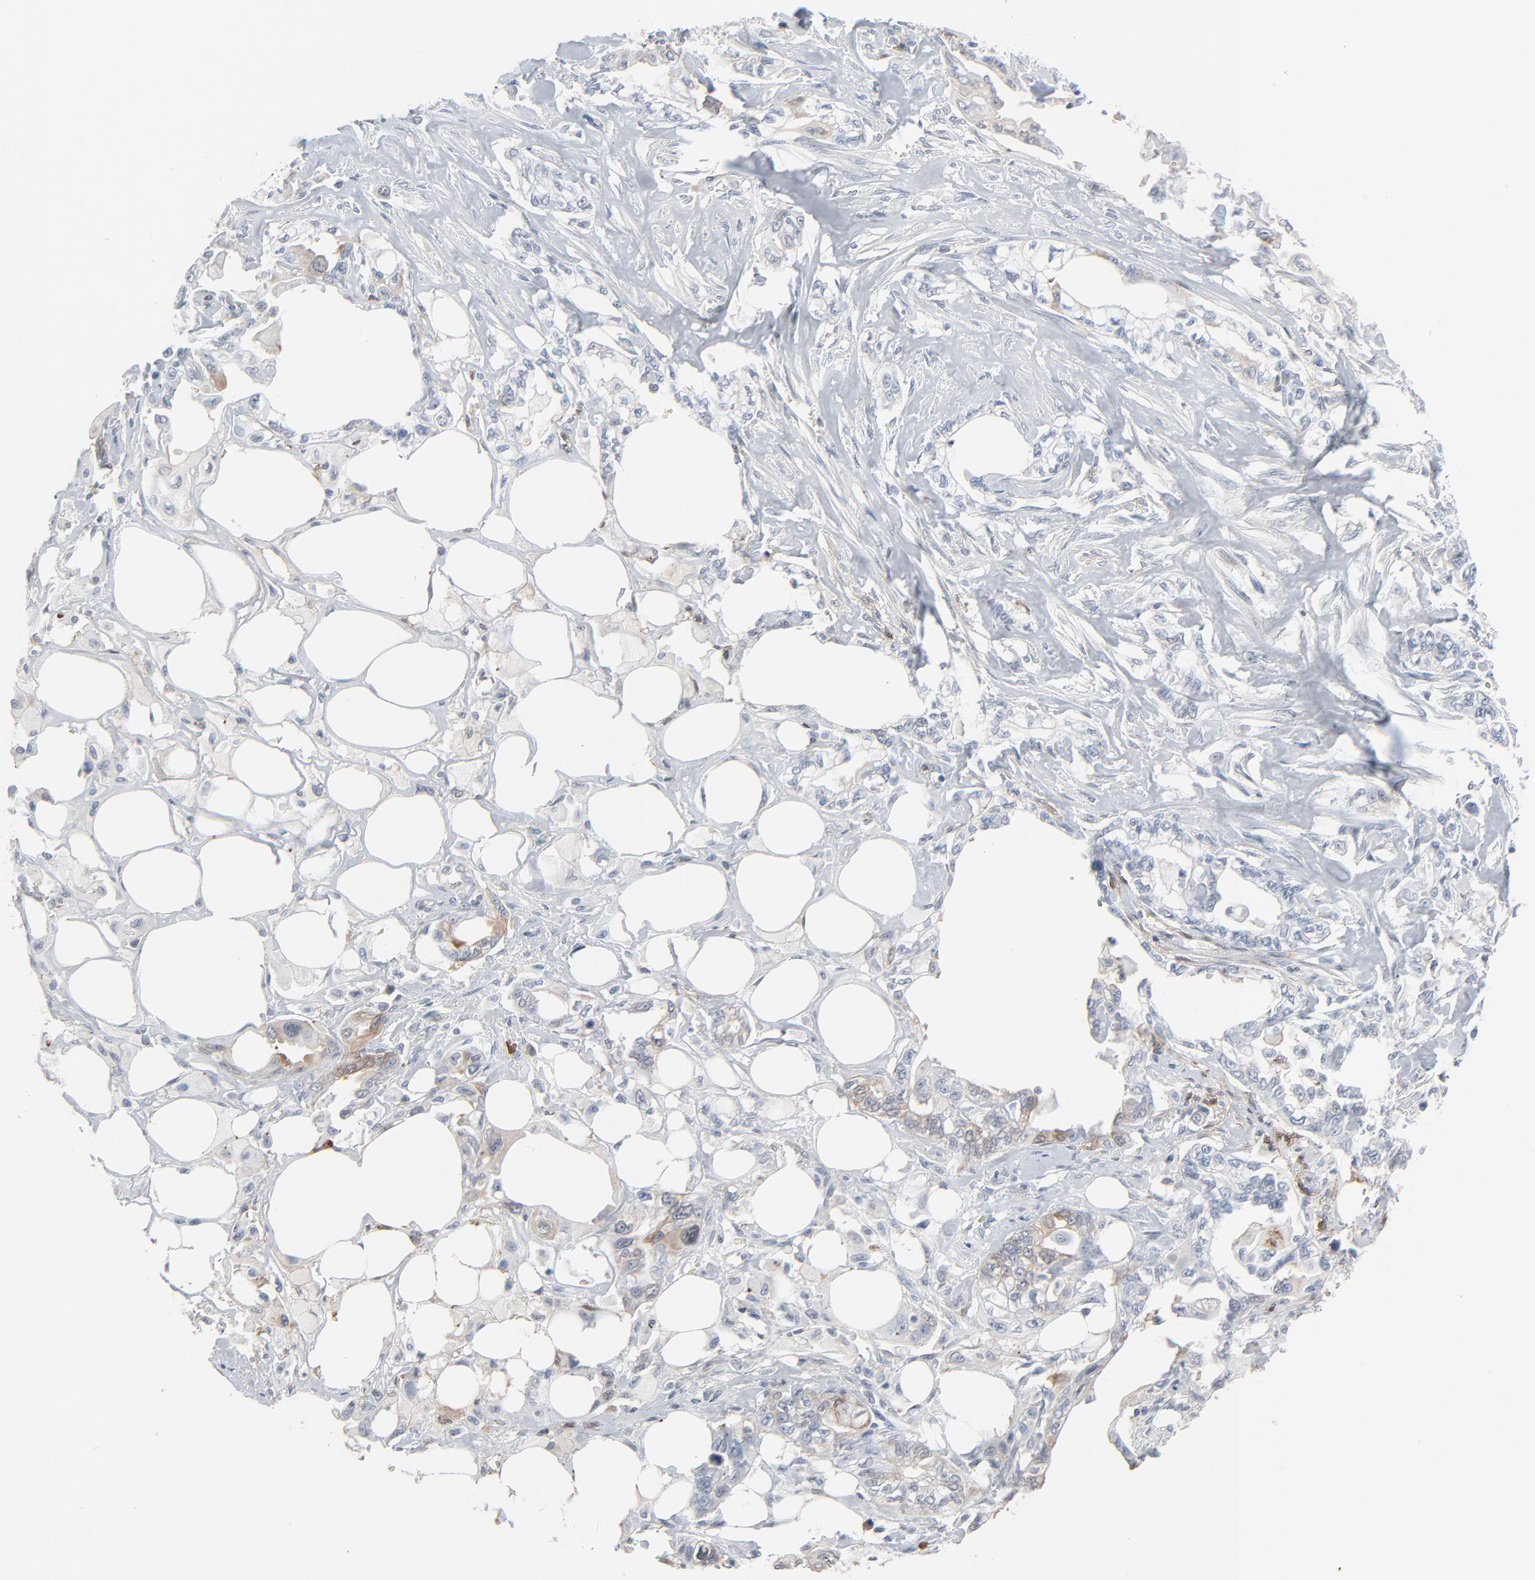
{"staining": {"intensity": "weak", "quantity": "<25%", "location": "cytoplasmic/membranous"}, "tissue": "pancreatic cancer", "cell_type": "Tumor cells", "image_type": "cancer", "snomed": [{"axis": "morphology", "description": "Normal tissue, NOS"}, {"axis": "topography", "description": "Pancreas"}], "caption": "Immunohistochemical staining of human pancreatic cancer reveals no significant expression in tumor cells.", "gene": "PHGDH", "patient": {"sex": "male", "age": 42}}